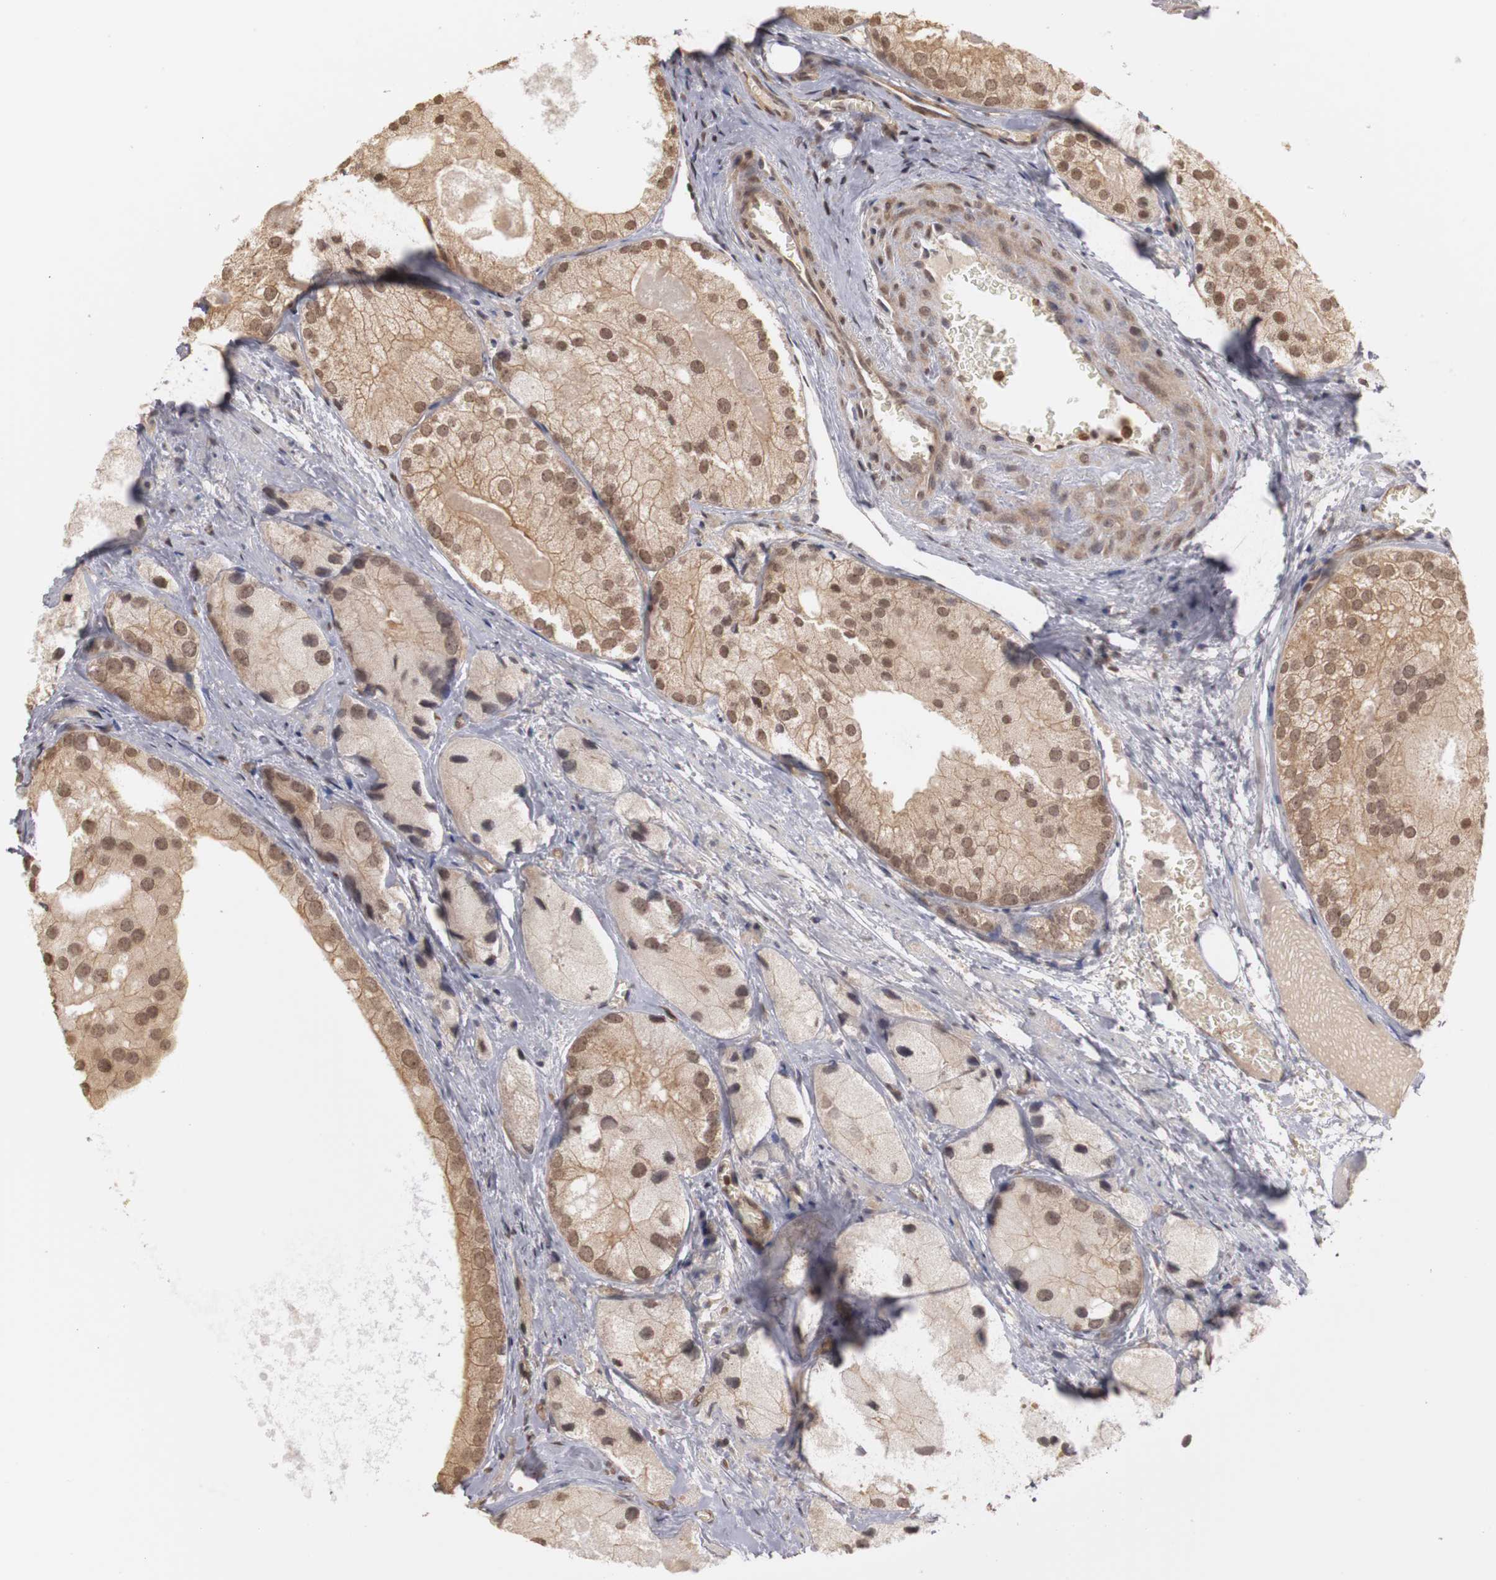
{"staining": {"intensity": "moderate", "quantity": ">75%", "location": "cytoplasmic/membranous,nuclear"}, "tissue": "prostate cancer", "cell_type": "Tumor cells", "image_type": "cancer", "snomed": [{"axis": "morphology", "description": "Adenocarcinoma, Low grade"}, {"axis": "topography", "description": "Prostate"}], "caption": "Prostate cancer stained with immunohistochemistry (IHC) exhibits moderate cytoplasmic/membranous and nuclear staining in about >75% of tumor cells. The staining was performed using DAB (3,3'-diaminobenzidine), with brown indicating positive protein expression. Nuclei are stained blue with hematoxylin.", "gene": "PLEKHA1", "patient": {"sex": "male", "age": 69}}